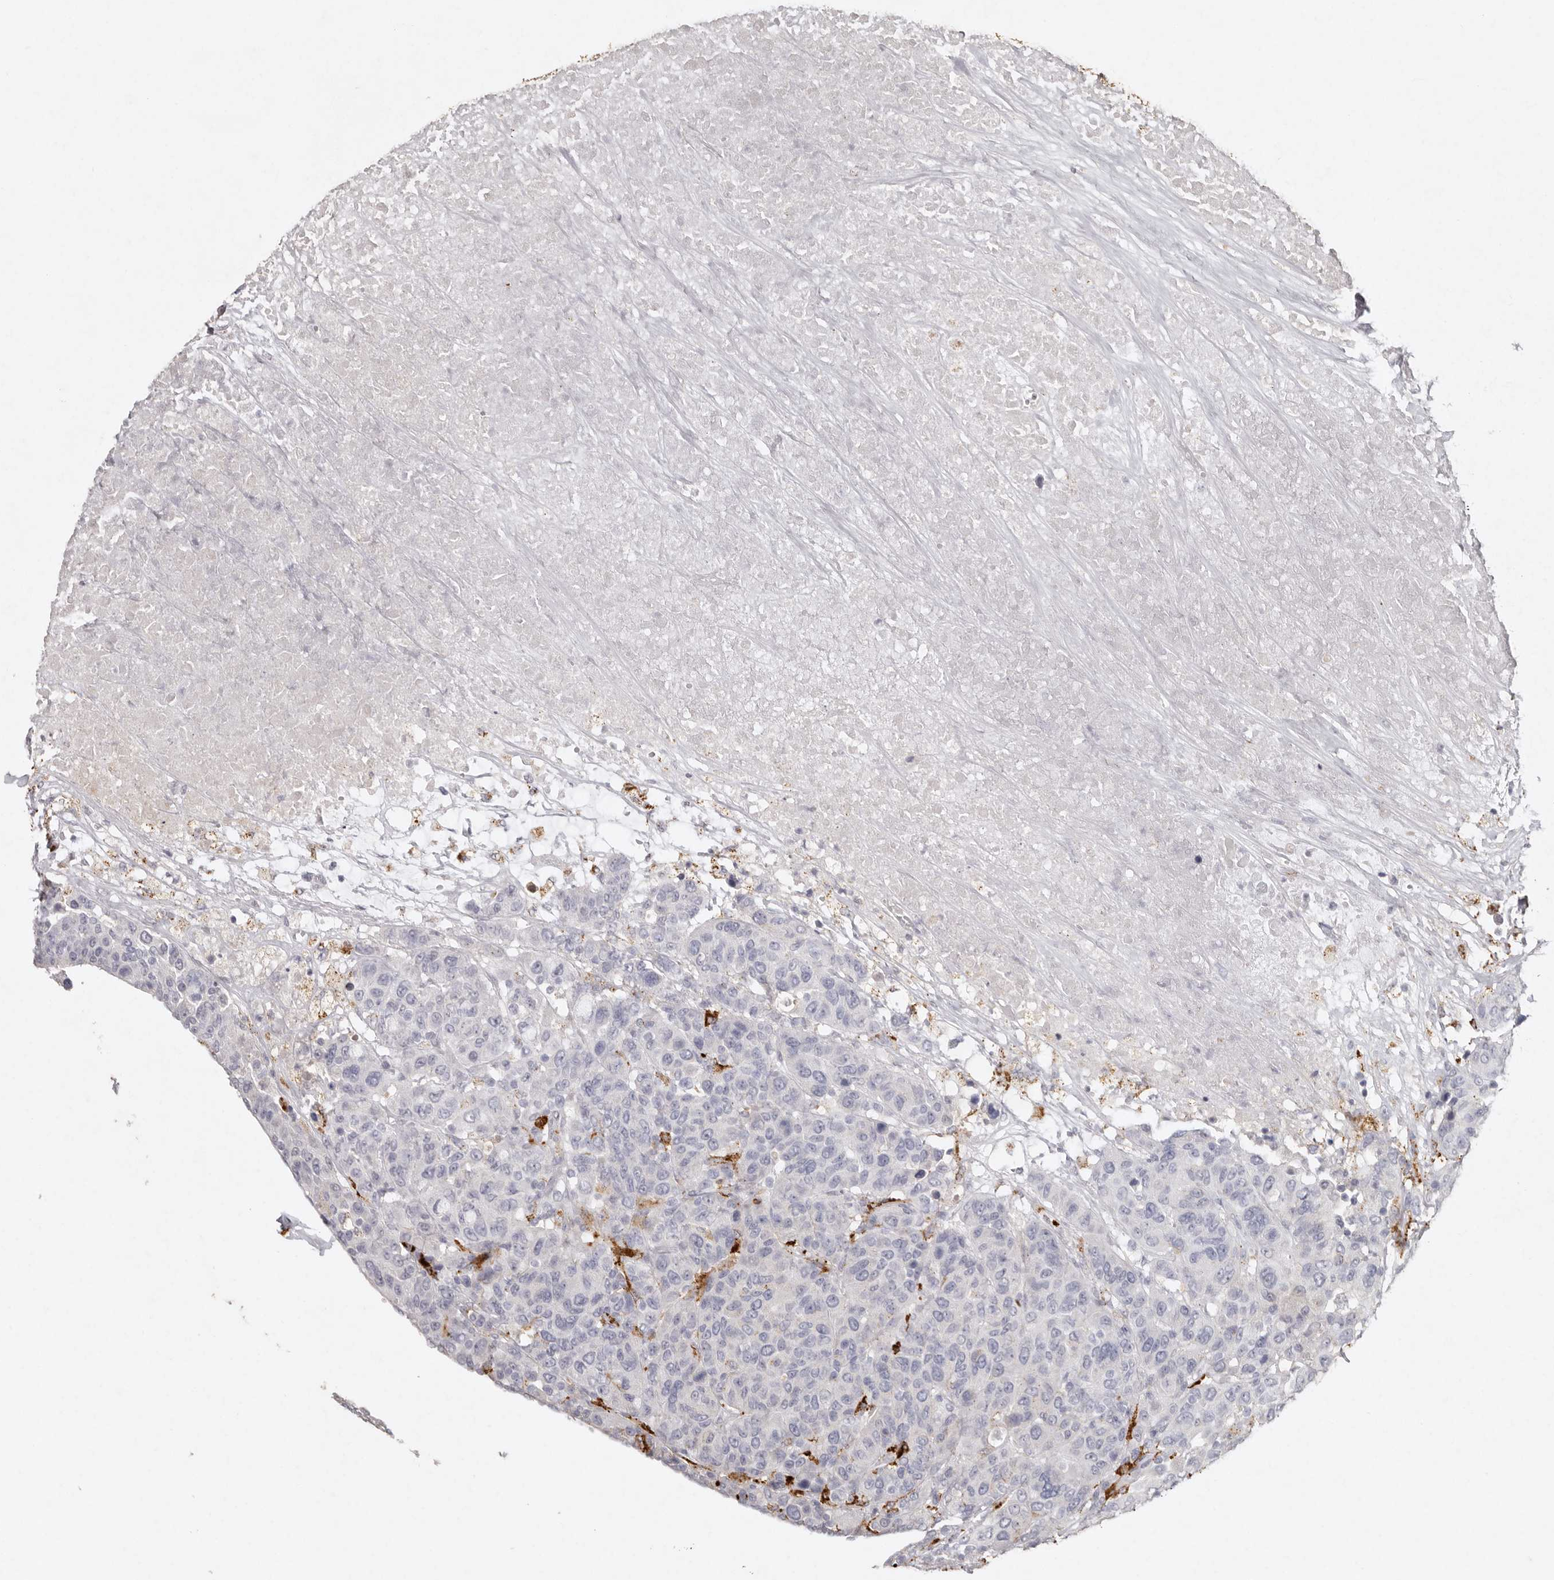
{"staining": {"intensity": "negative", "quantity": "none", "location": "none"}, "tissue": "breast cancer", "cell_type": "Tumor cells", "image_type": "cancer", "snomed": [{"axis": "morphology", "description": "Duct carcinoma"}, {"axis": "topography", "description": "Breast"}], "caption": "Breast intraductal carcinoma was stained to show a protein in brown. There is no significant expression in tumor cells.", "gene": "FAM185A", "patient": {"sex": "female", "age": 37}}